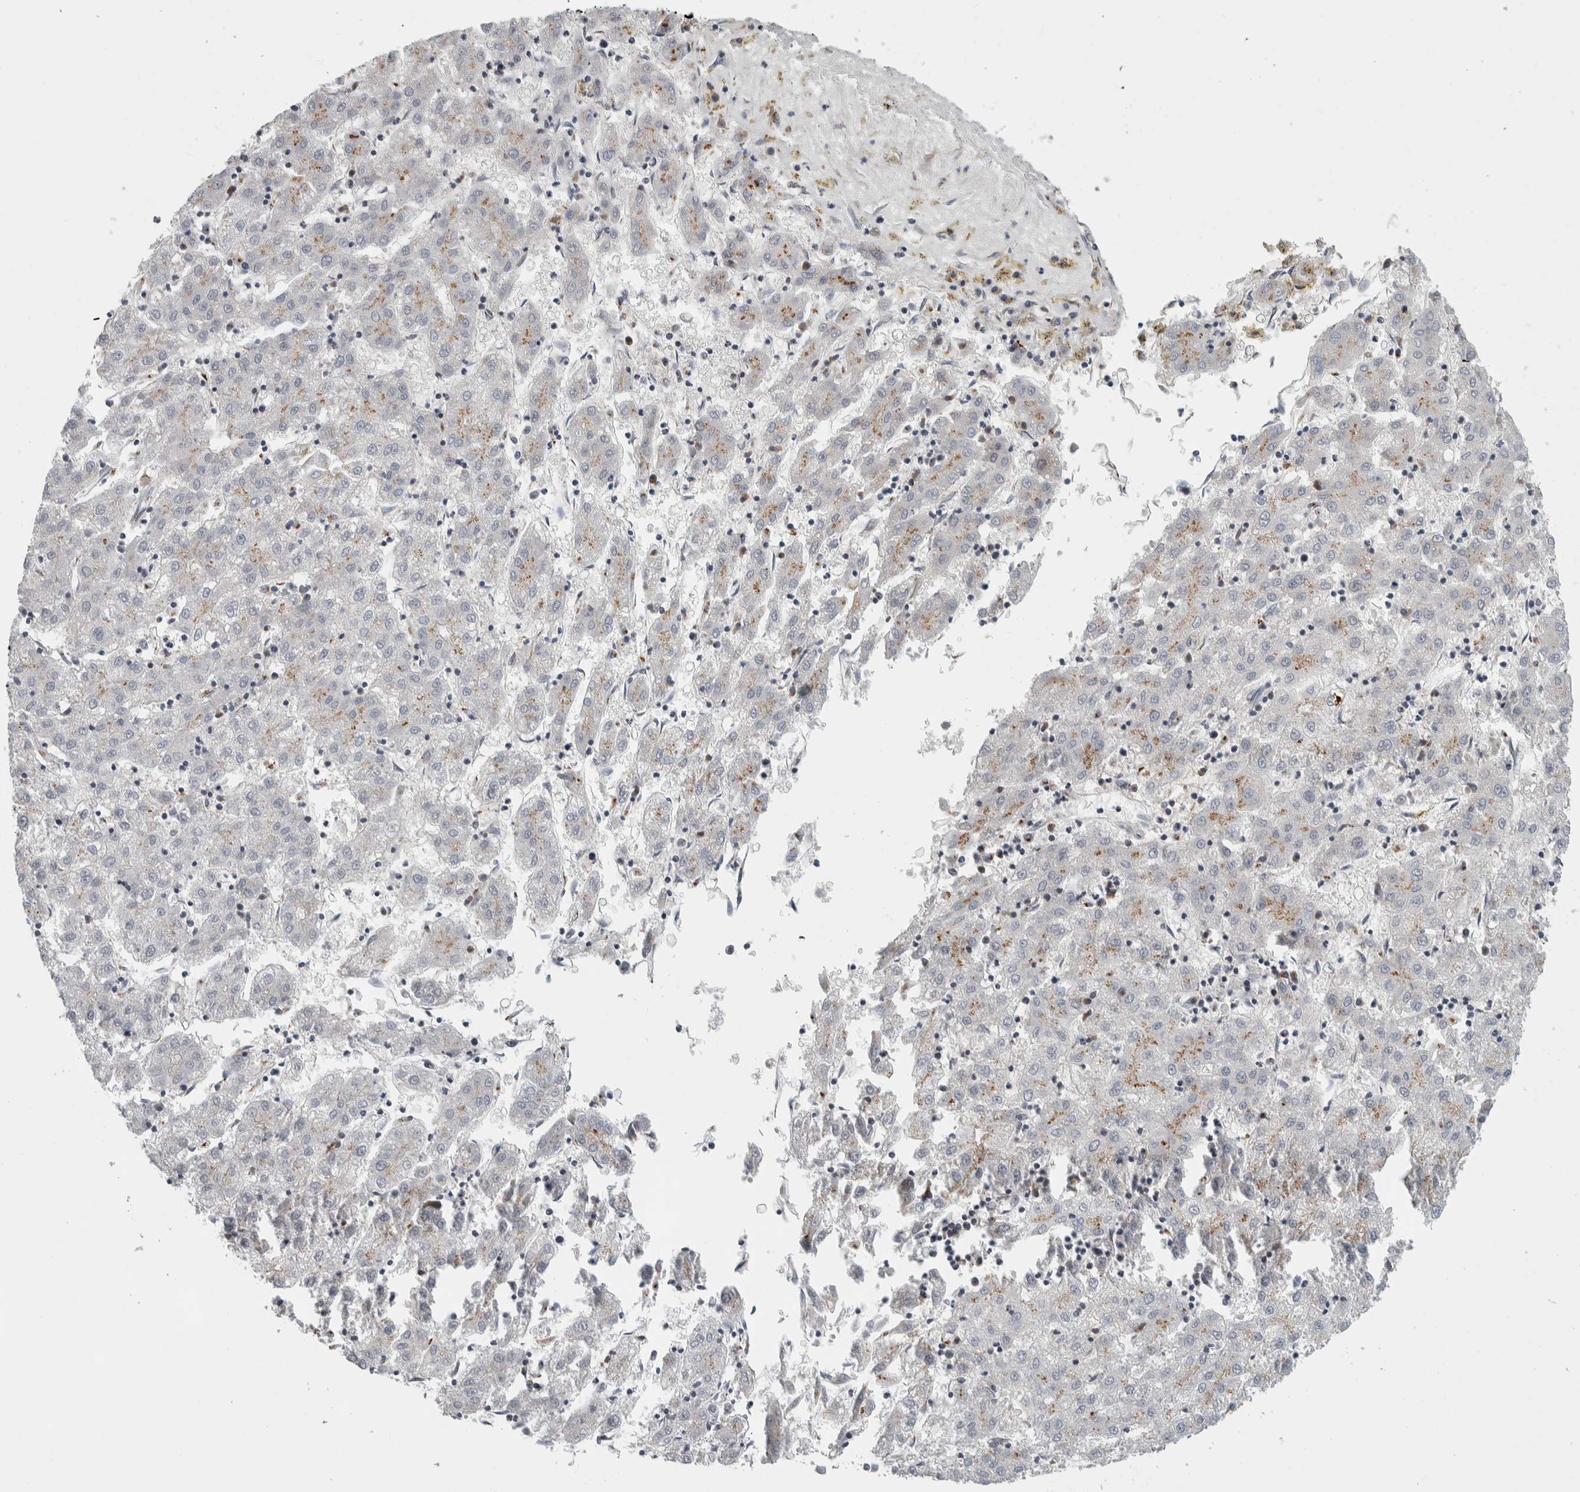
{"staining": {"intensity": "weak", "quantity": "<25%", "location": "cytoplasmic/membranous"}, "tissue": "liver cancer", "cell_type": "Tumor cells", "image_type": "cancer", "snomed": [{"axis": "morphology", "description": "Carcinoma, Hepatocellular, NOS"}, {"axis": "topography", "description": "Liver"}], "caption": "DAB immunohistochemical staining of liver hepatocellular carcinoma displays no significant expression in tumor cells.", "gene": "ZMYND8", "patient": {"sex": "male", "age": 72}}